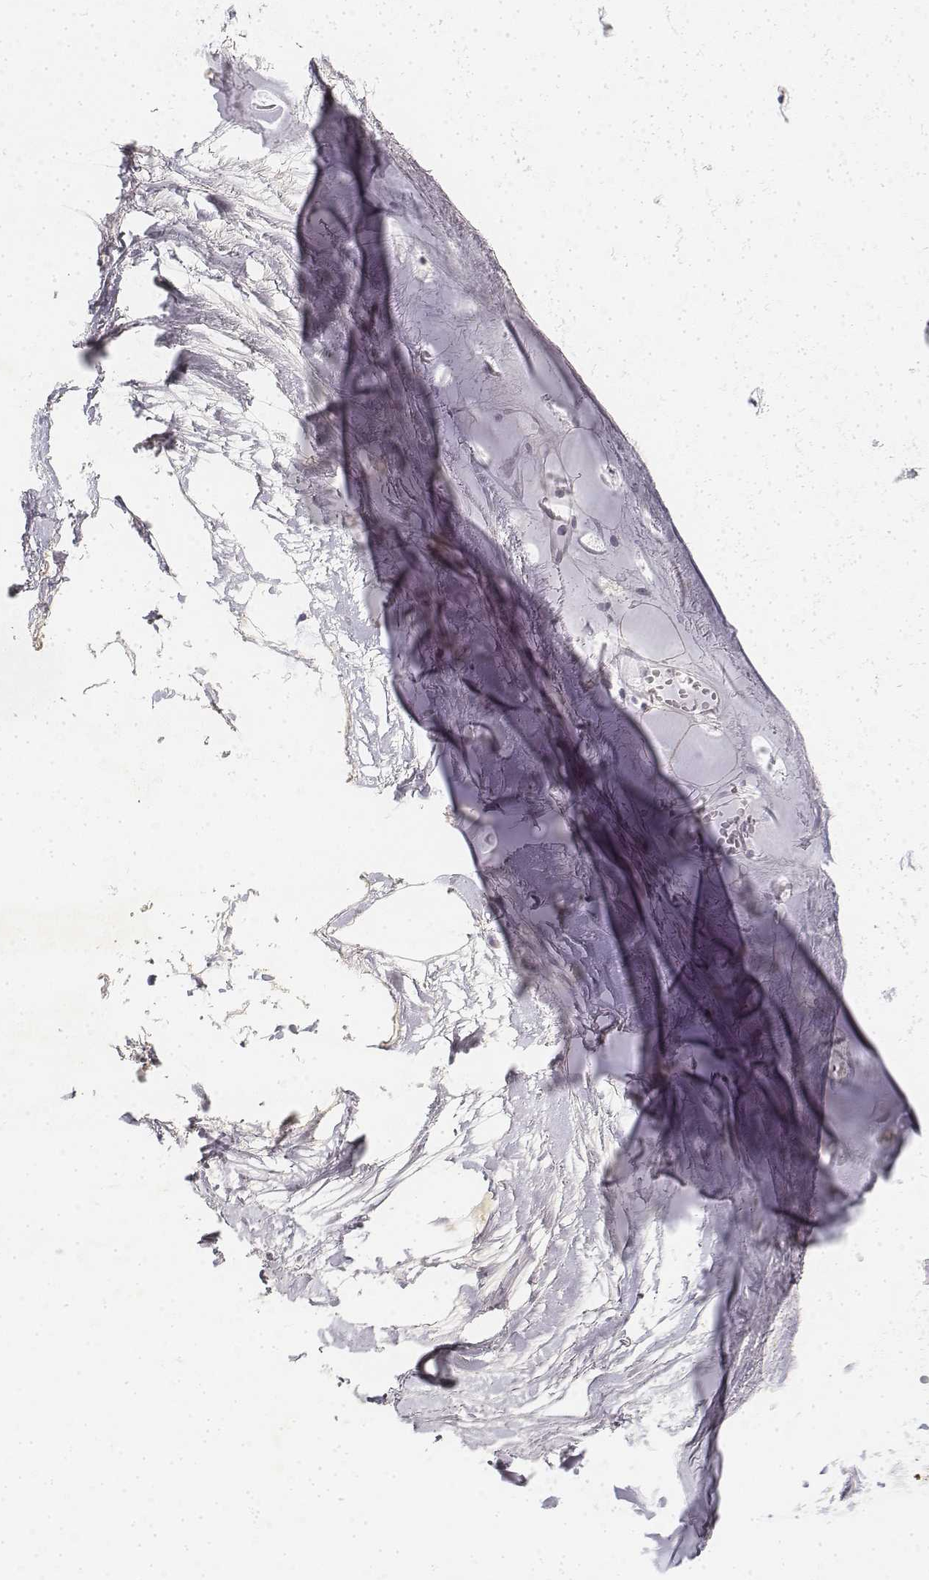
{"staining": {"intensity": "weak", "quantity": ">75%", "location": "cytoplasmic/membranous"}, "tissue": "adipose tissue", "cell_type": "Adipocytes", "image_type": "normal", "snomed": [{"axis": "morphology", "description": "Normal tissue, NOS"}, {"axis": "morphology", "description": "Squamous cell carcinoma, NOS"}, {"axis": "topography", "description": "Cartilage tissue"}, {"axis": "topography", "description": "Lung"}], "caption": "A brown stain shows weak cytoplasmic/membranous positivity of a protein in adipocytes of normal human adipose tissue.", "gene": "KRT84", "patient": {"sex": "male", "age": 66}}